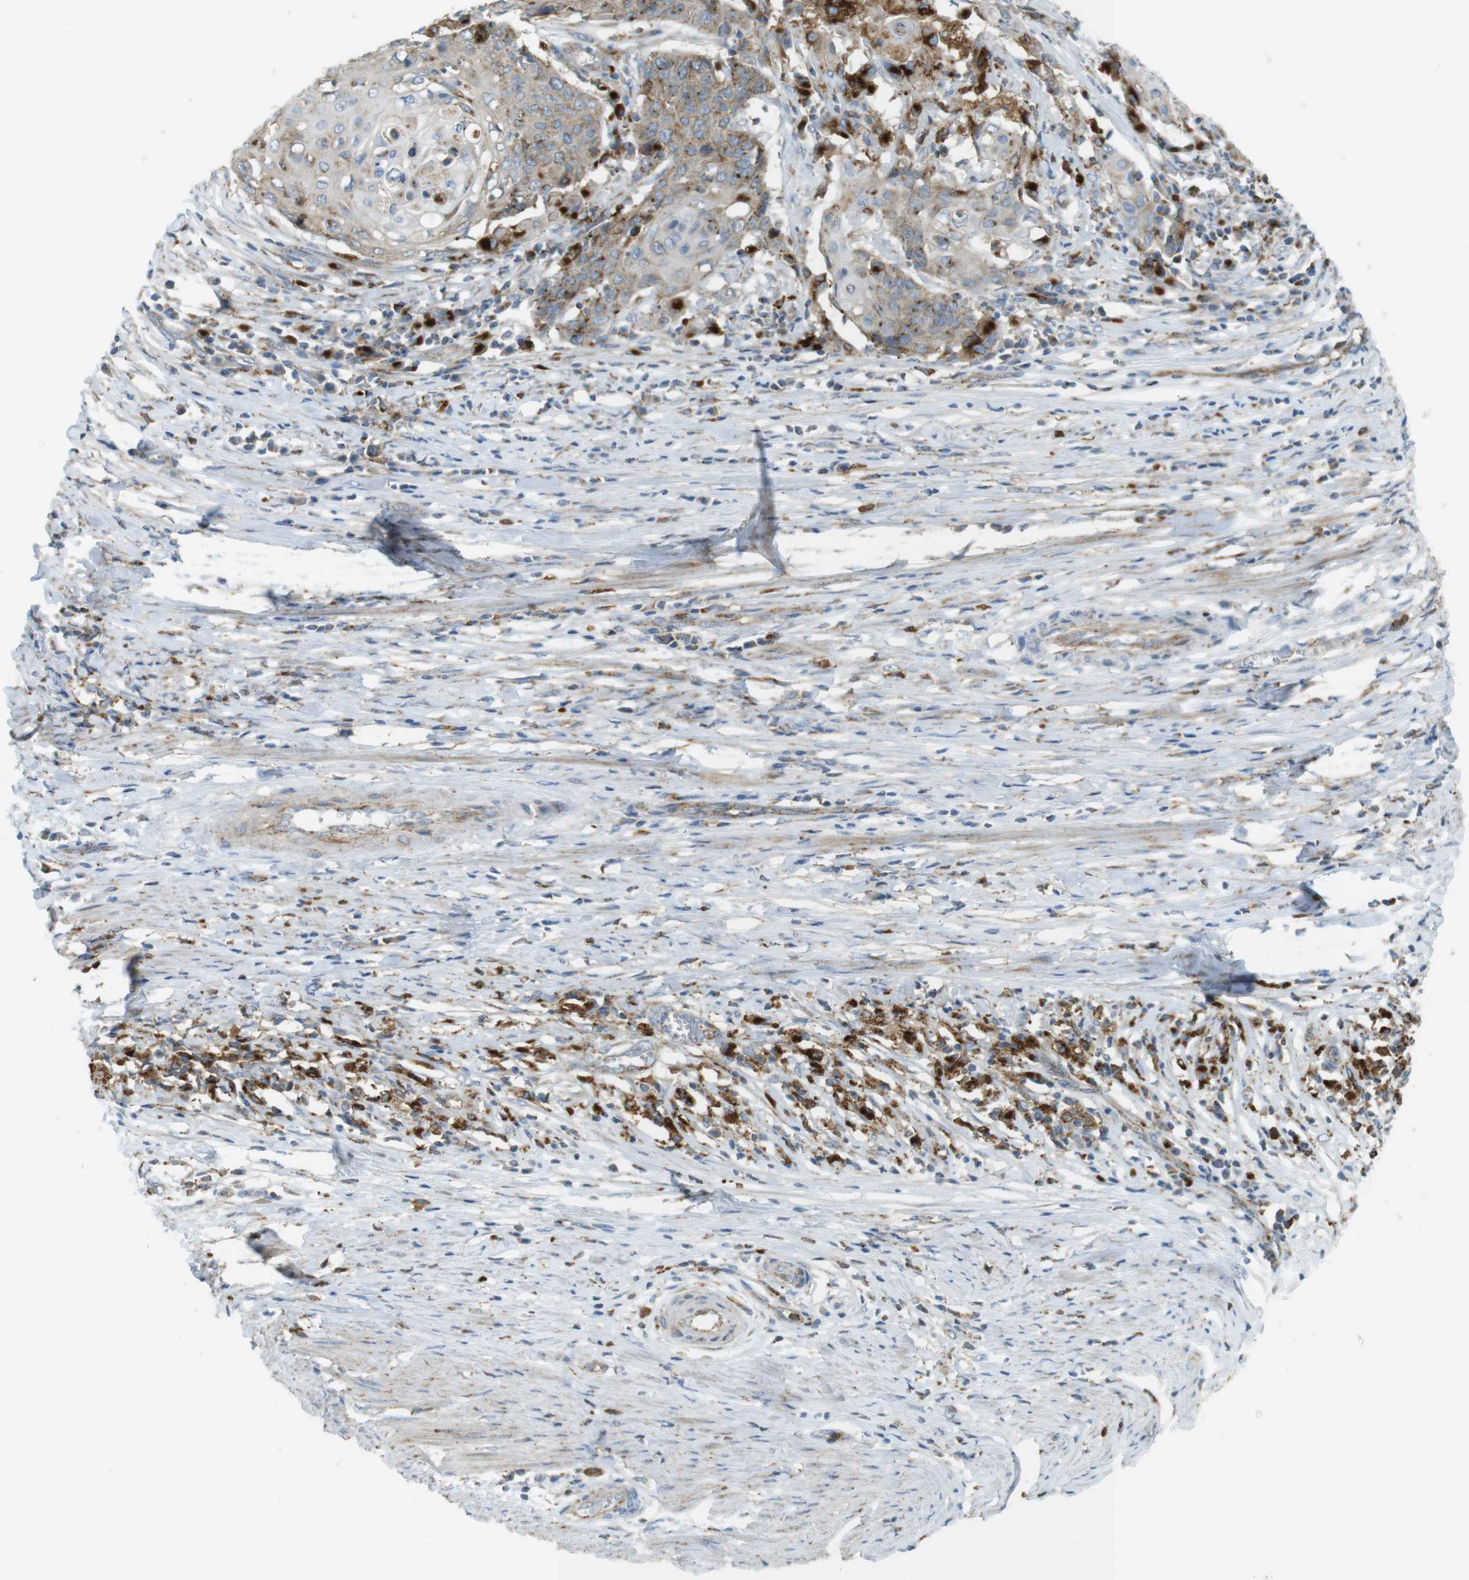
{"staining": {"intensity": "moderate", "quantity": ">75%", "location": "cytoplasmic/membranous"}, "tissue": "cervical cancer", "cell_type": "Tumor cells", "image_type": "cancer", "snomed": [{"axis": "morphology", "description": "Squamous cell carcinoma, NOS"}, {"axis": "topography", "description": "Cervix"}], "caption": "DAB immunohistochemical staining of cervical cancer (squamous cell carcinoma) demonstrates moderate cytoplasmic/membranous protein staining in about >75% of tumor cells.", "gene": "LAMP1", "patient": {"sex": "female", "age": 39}}